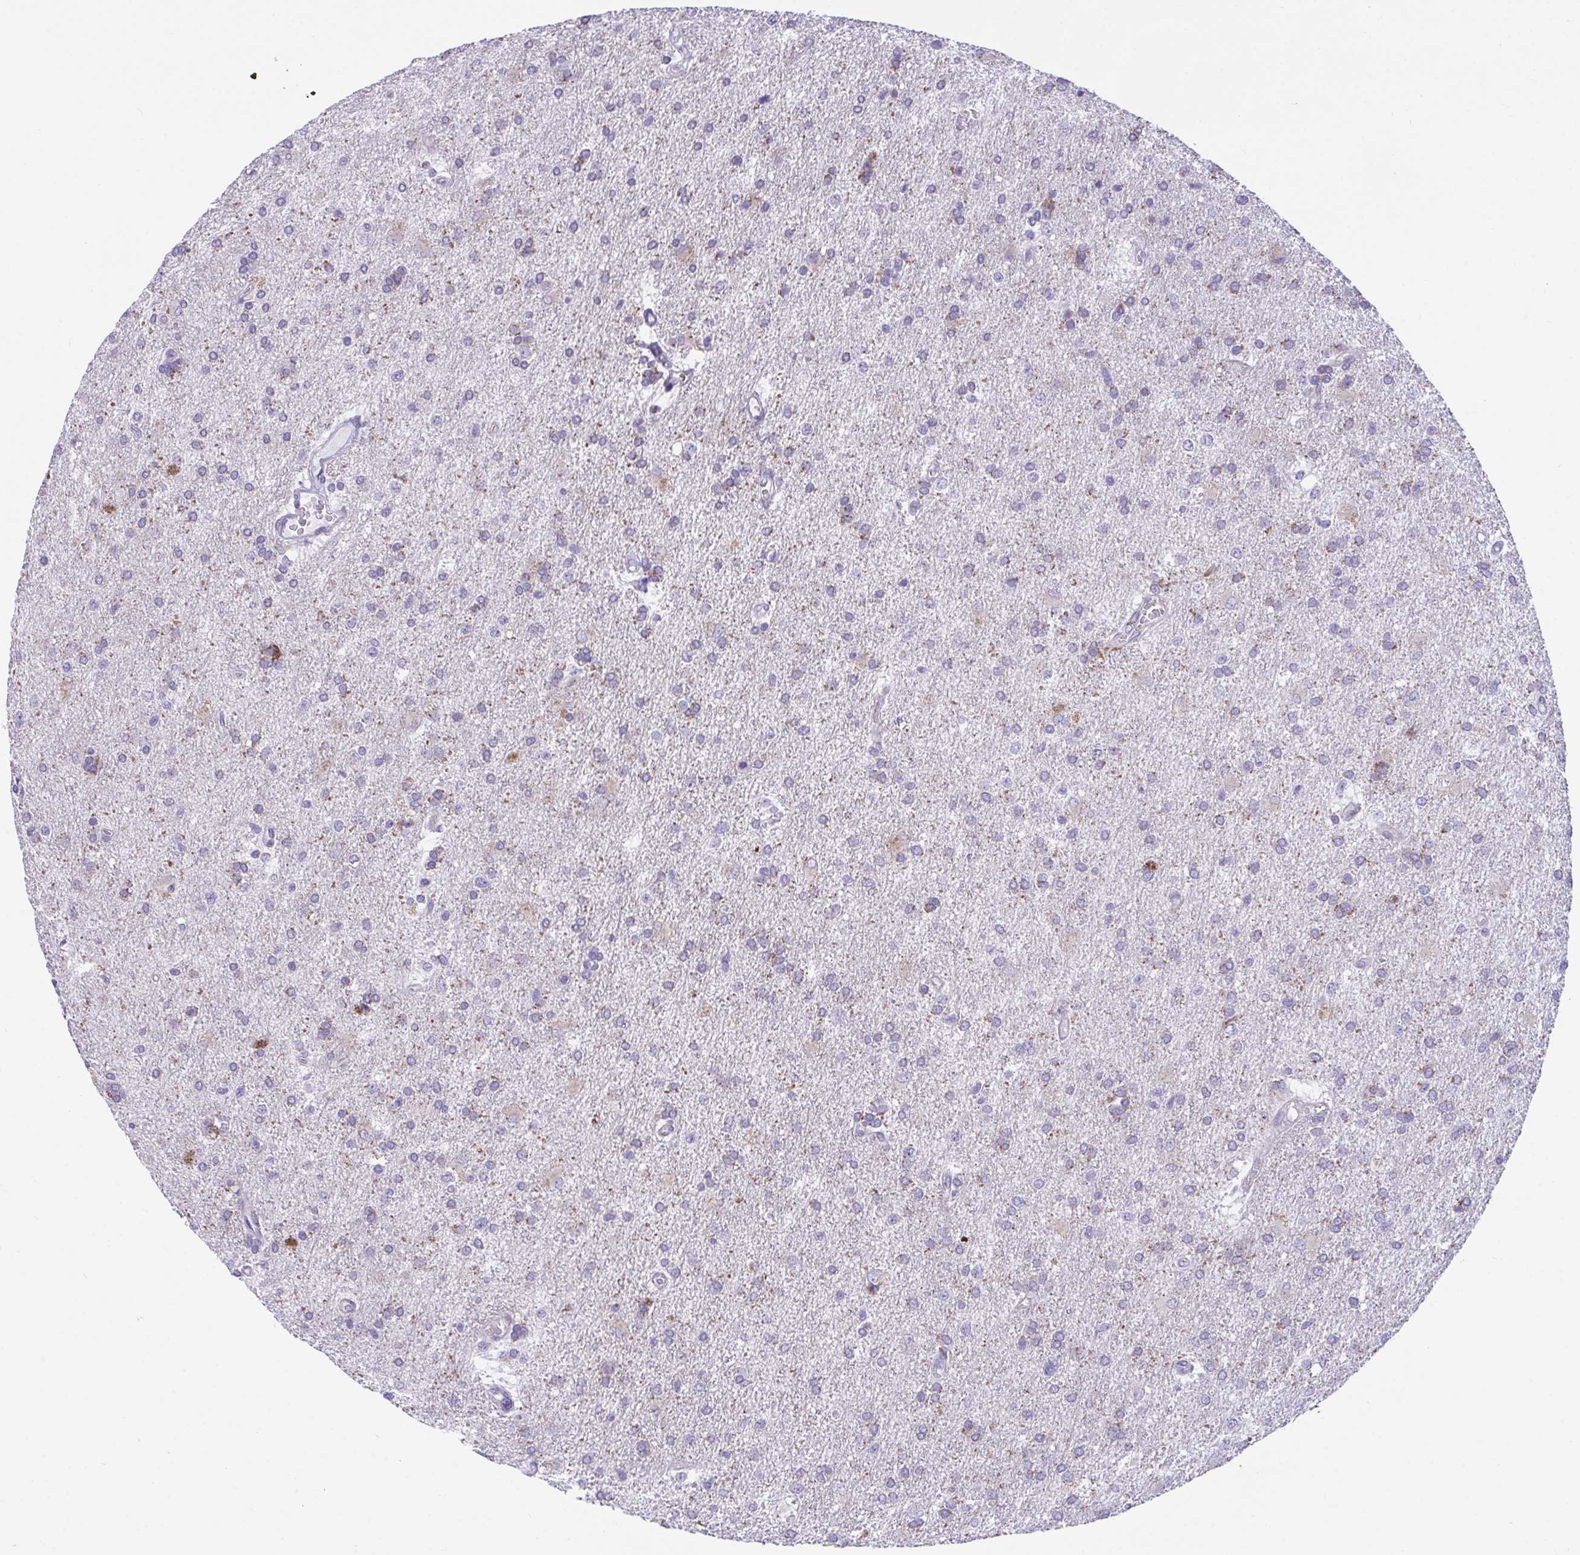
{"staining": {"intensity": "moderate", "quantity": "<25%", "location": "cytoplasmic/membranous"}, "tissue": "glioma", "cell_type": "Tumor cells", "image_type": "cancer", "snomed": [{"axis": "morphology", "description": "Glioma, malignant, High grade"}, {"axis": "topography", "description": "Brain"}], "caption": "Immunohistochemistry (IHC) (DAB) staining of high-grade glioma (malignant) demonstrates moderate cytoplasmic/membranous protein positivity in about <25% of tumor cells.", "gene": "TMEM106B", "patient": {"sex": "male", "age": 68}}